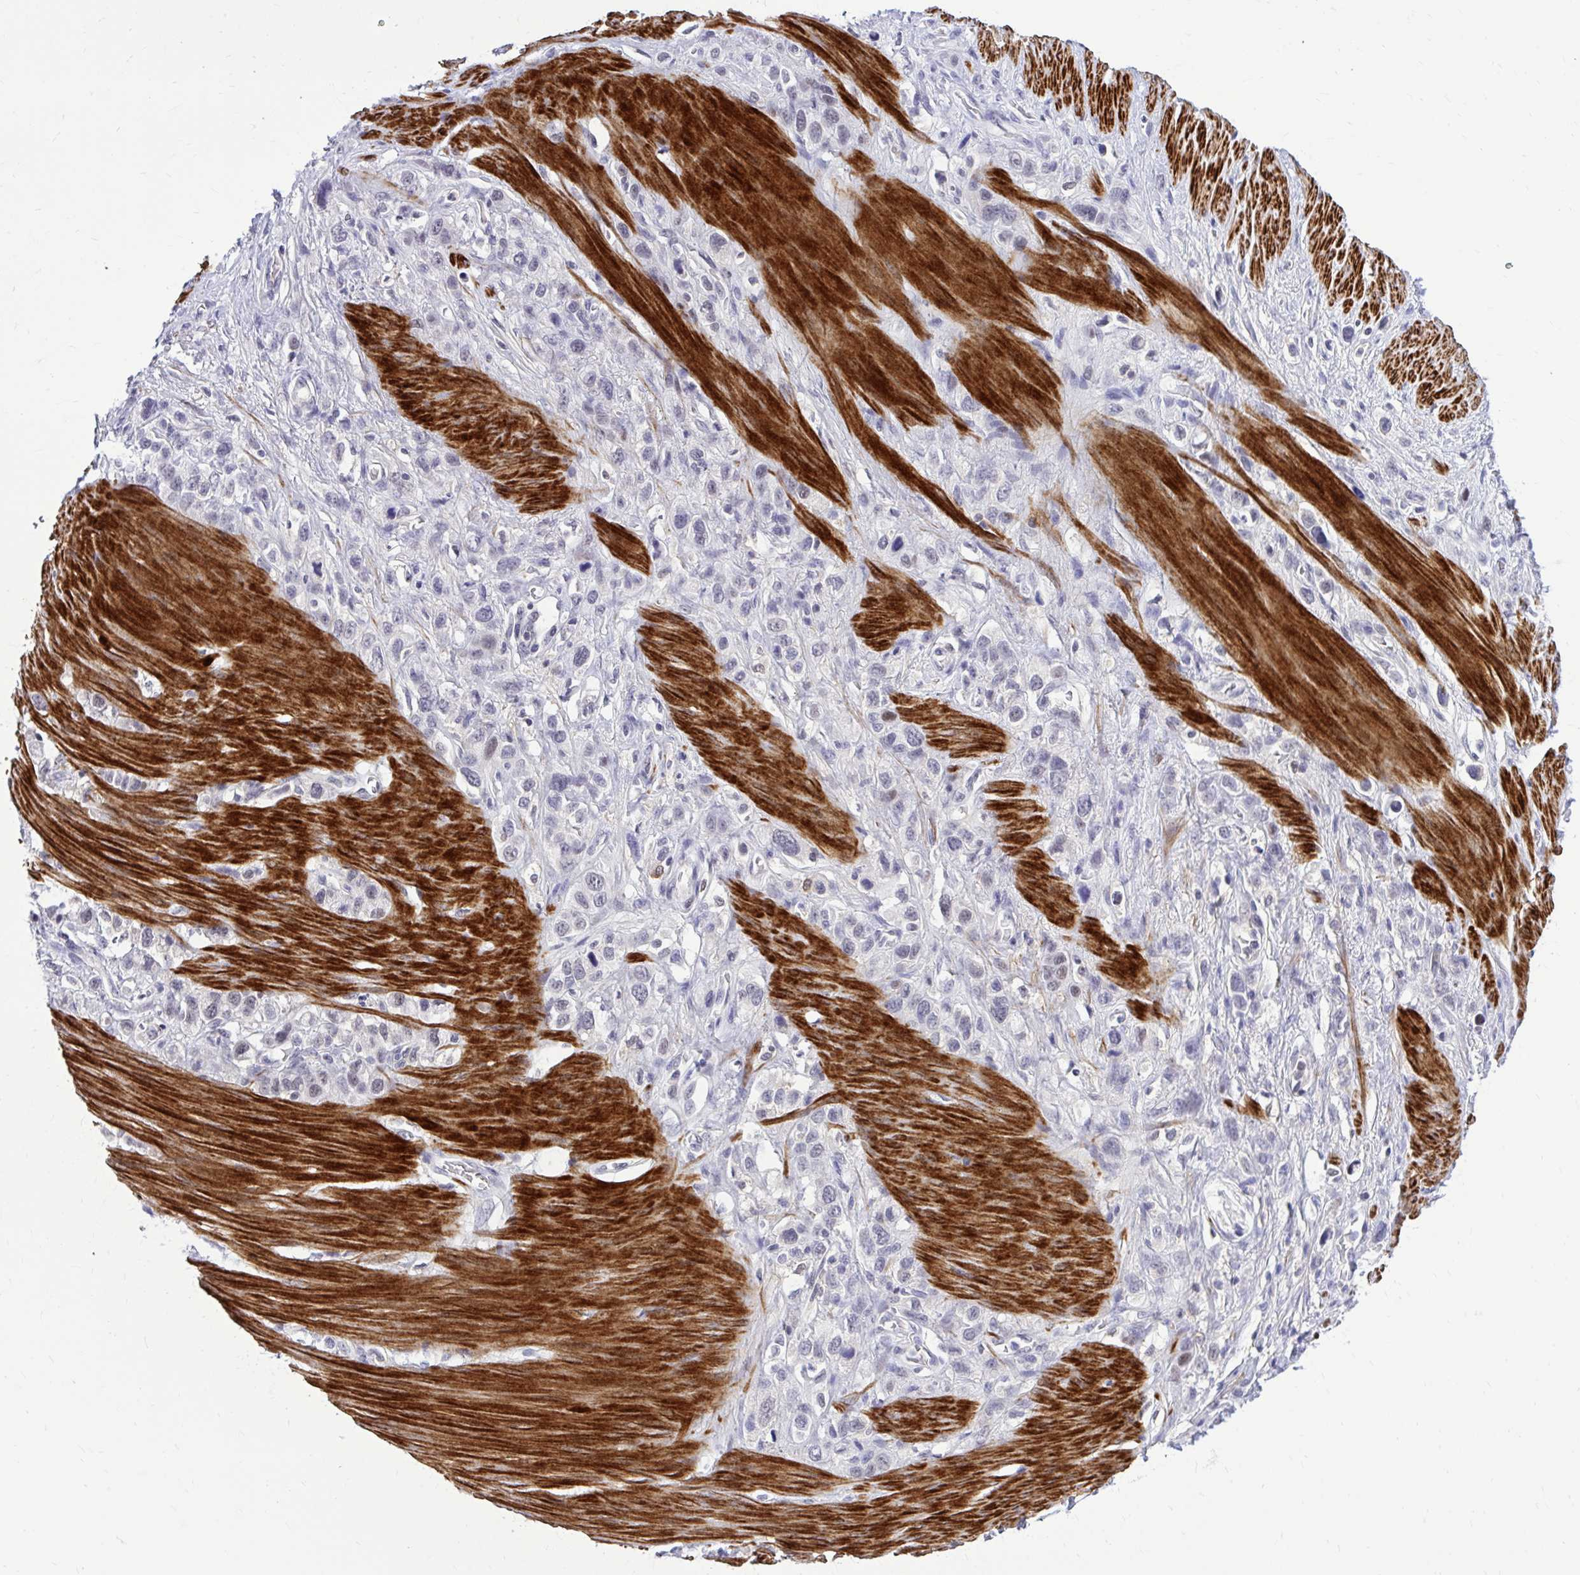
{"staining": {"intensity": "negative", "quantity": "none", "location": "none"}, "tissue": "stomach cancer", "cell_type": "Tumor cells", "image_type": "cancer", "snomed": [{"axis": "morphology", "description": "Adenocarcinoma, NOS"}, {"axis": "topography", "description": "Stomach"}], "caption": "DAB immunohistochemical staining of stomach cancer (adenocarcinoma) displays no significant staining in tumor cells. (DAB (3,3'-diaminobenzidine) IHC, high magnification).", "gene": "ZBTB25", "patient": {"sex": "female", "age": 65}}